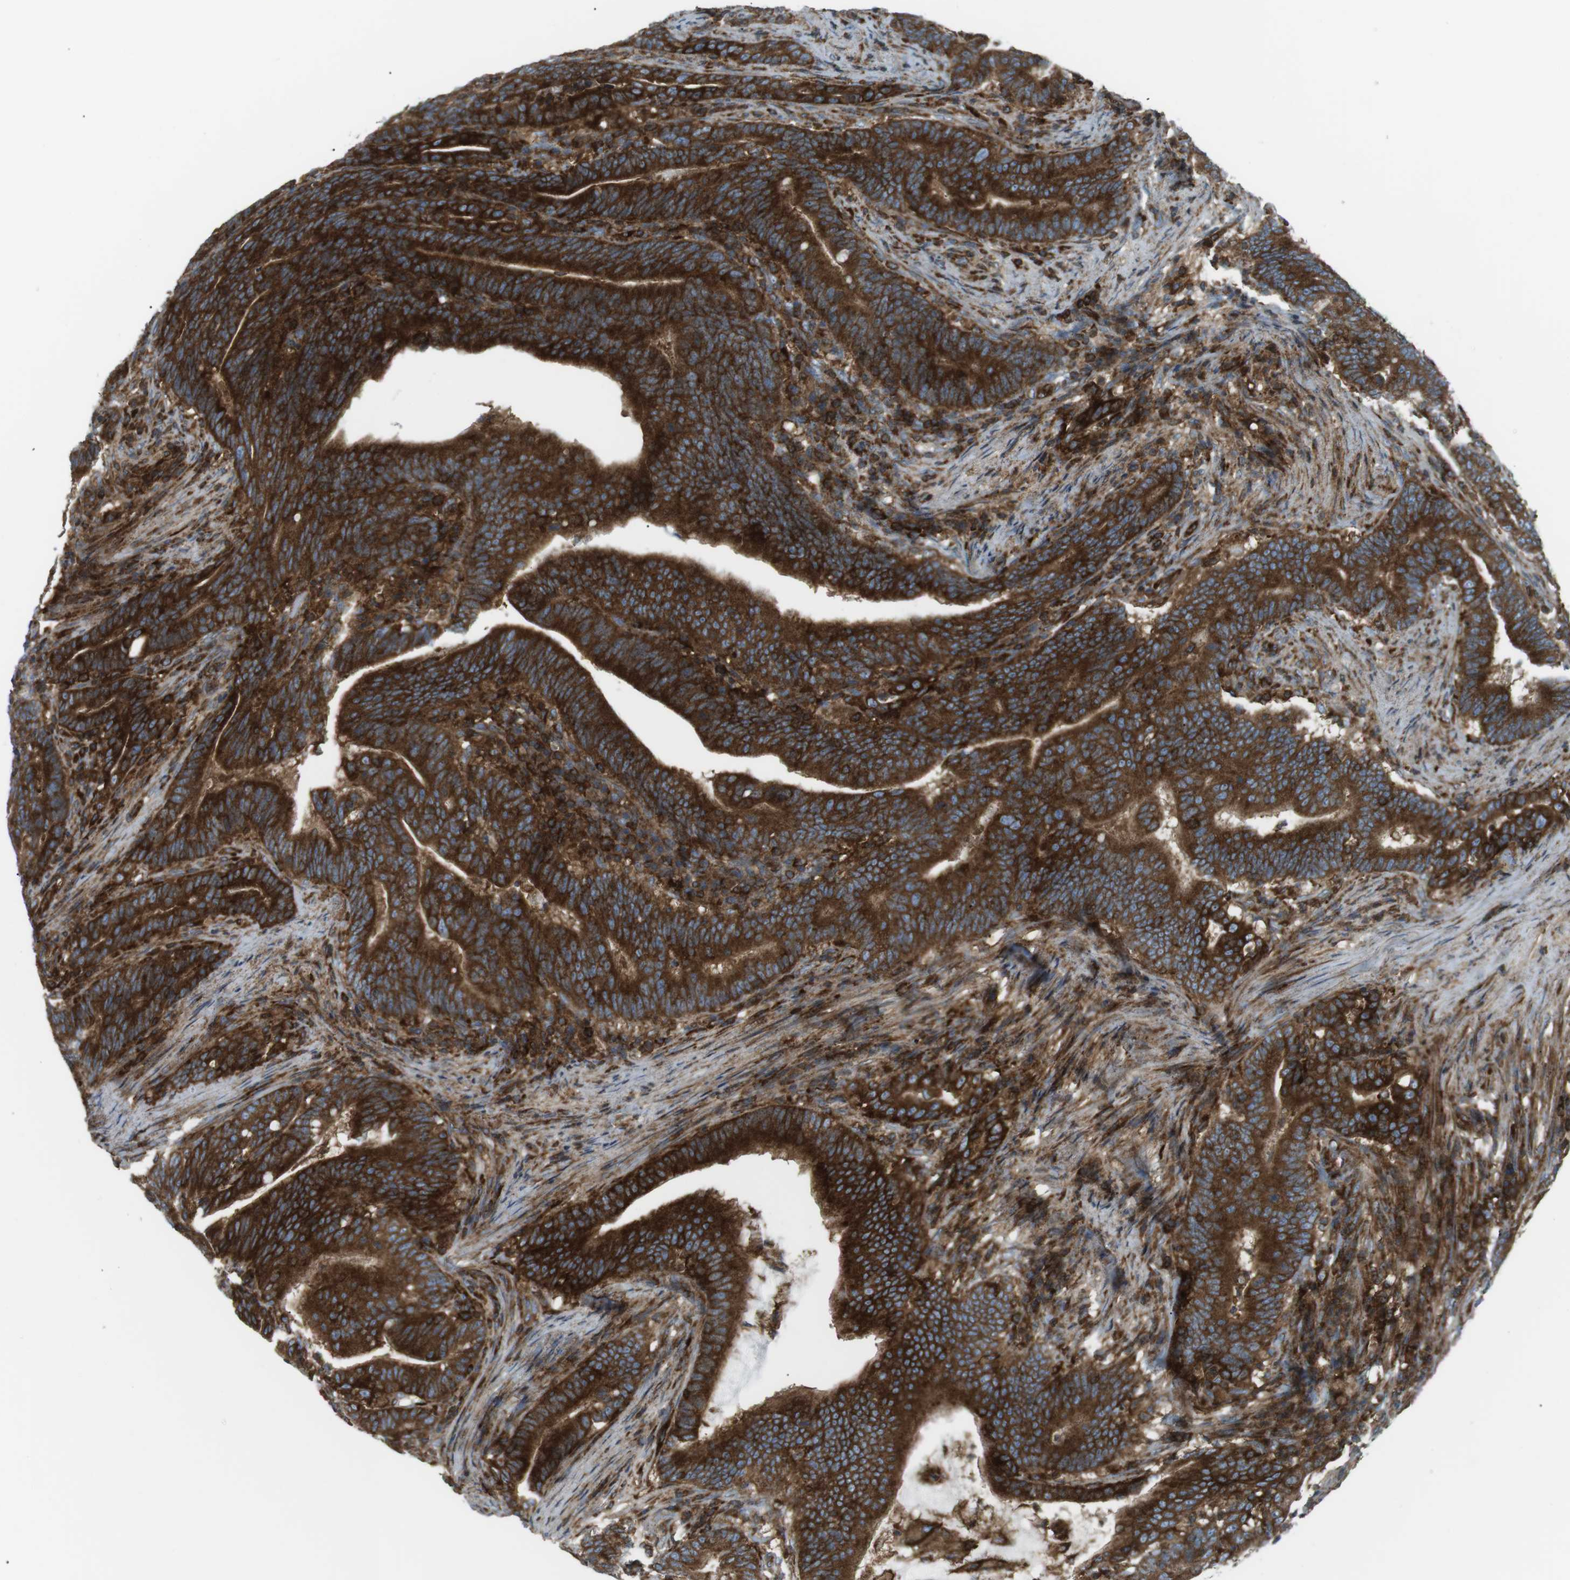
{"staining": {"intensity": "strong", "quantity": ">75%", "location": "cytoplasmic/membranous"}, "tissue": "colorectal cancer", "cell_type": "Tumor cells", "image_type": "cancer", "snomed": [{"axis": "morphology", "description": "Normal tissue, NOS"}, {"axis": "morphology", "description": "Adenocarcinoma, NOS"}, {"axis": "topography", "description": "Colon"}], "caption": "Brown immunohistochemical staining in human colorectal adenocarcinoma exhibits strong cytoplasmic/membranous positivity in about >75% of tumor cells.", "gene": "FLII", "patient": {"sex": "female", "age": 66}}